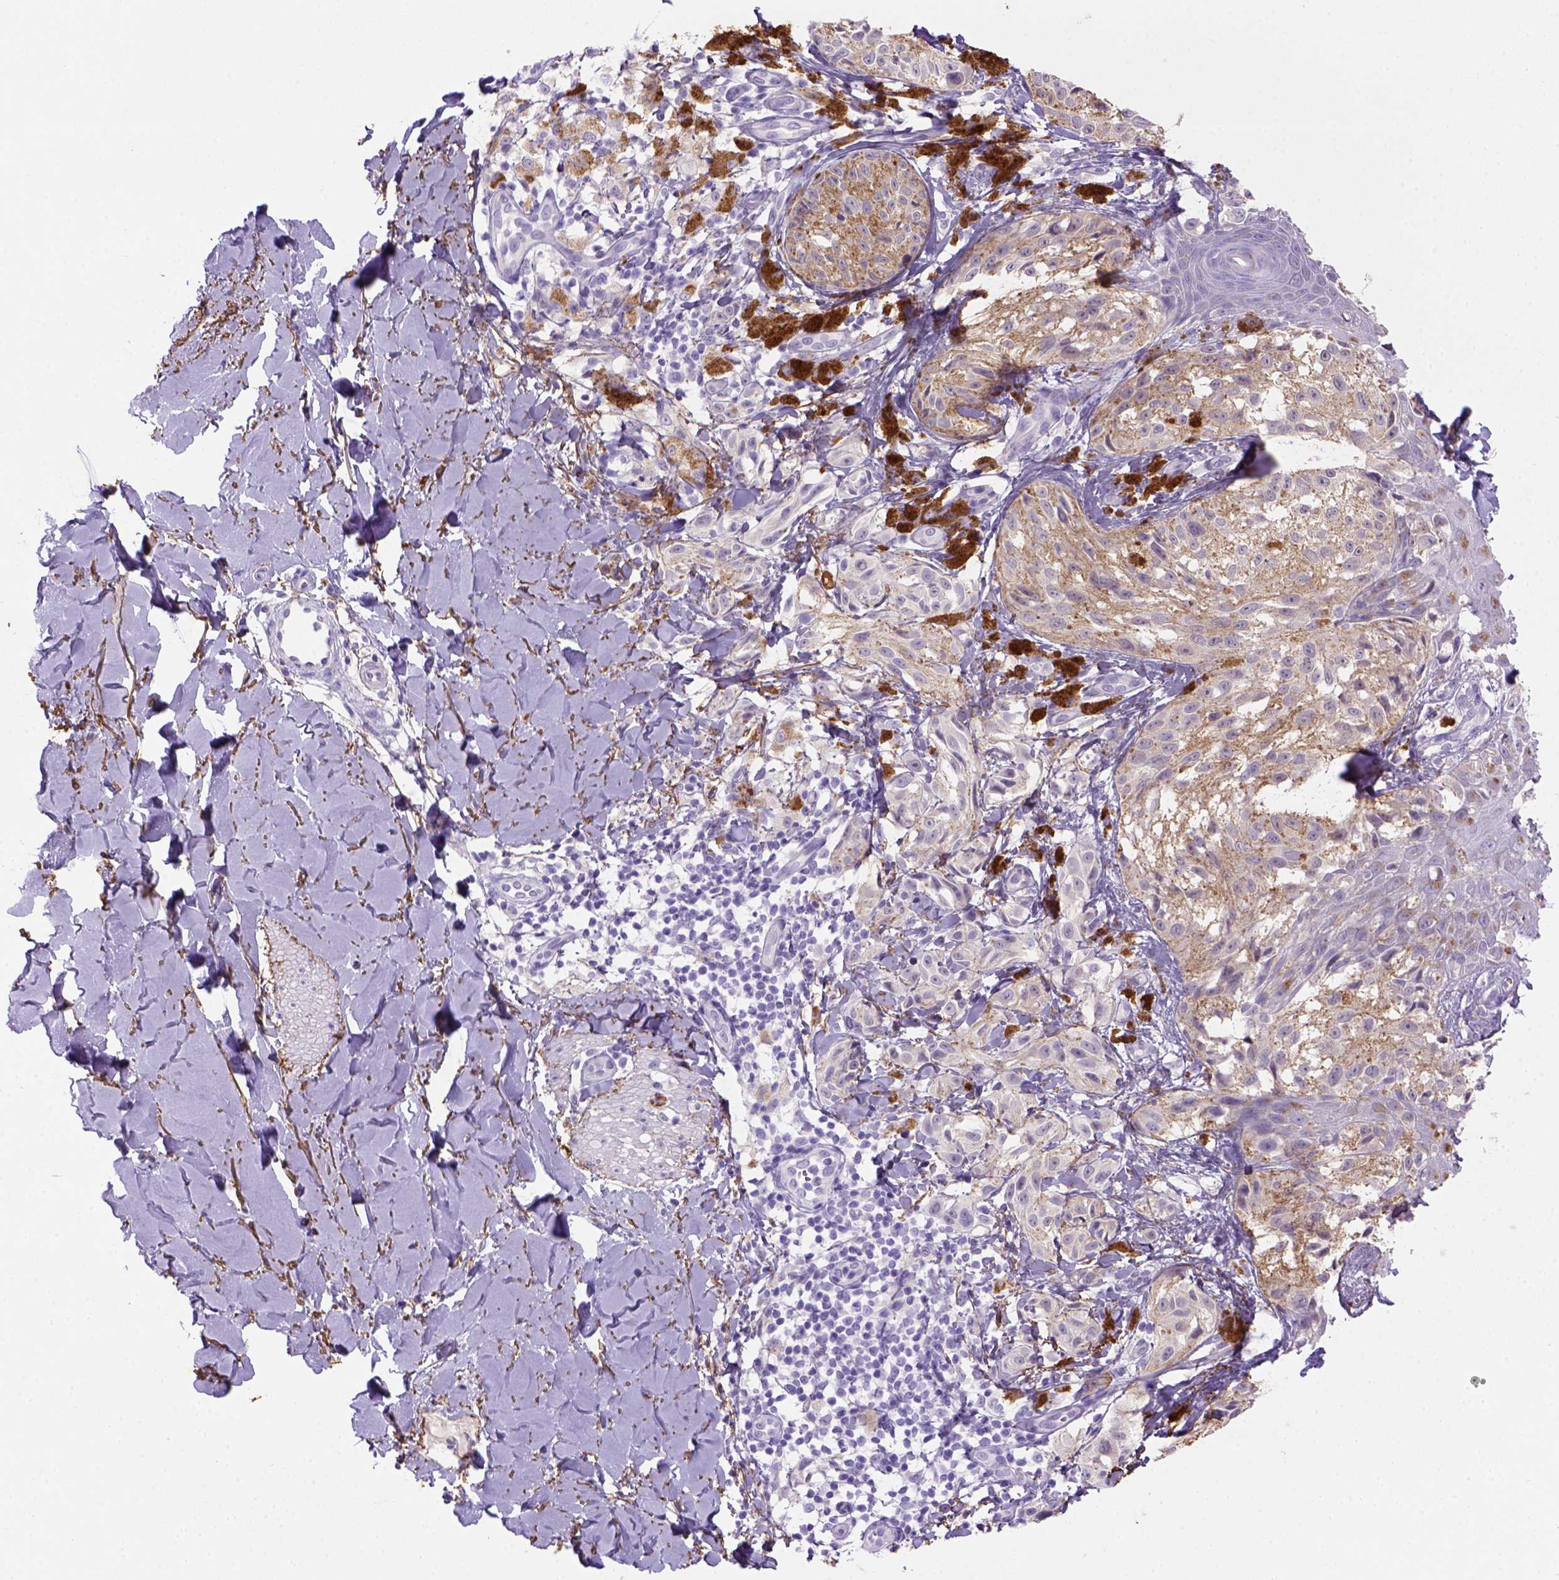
{"staining": {"intensity": "negative", "quantity": "none", "location": "none"}, "tissue": "melanoma", "cell_type": "Tumor cells", "image_type": "cancer", "snomed": [{"axis": "morphology", "description": "Malignant melanoma, NOS"}, {"axis": "topography", "description": "Skin"}], "caption": "Immunohistochemistry (IHC) of melanoma shows no staining in tumor cells.", "gene": "SIRPD", "patient": {"sex": "male", "age": 36}}